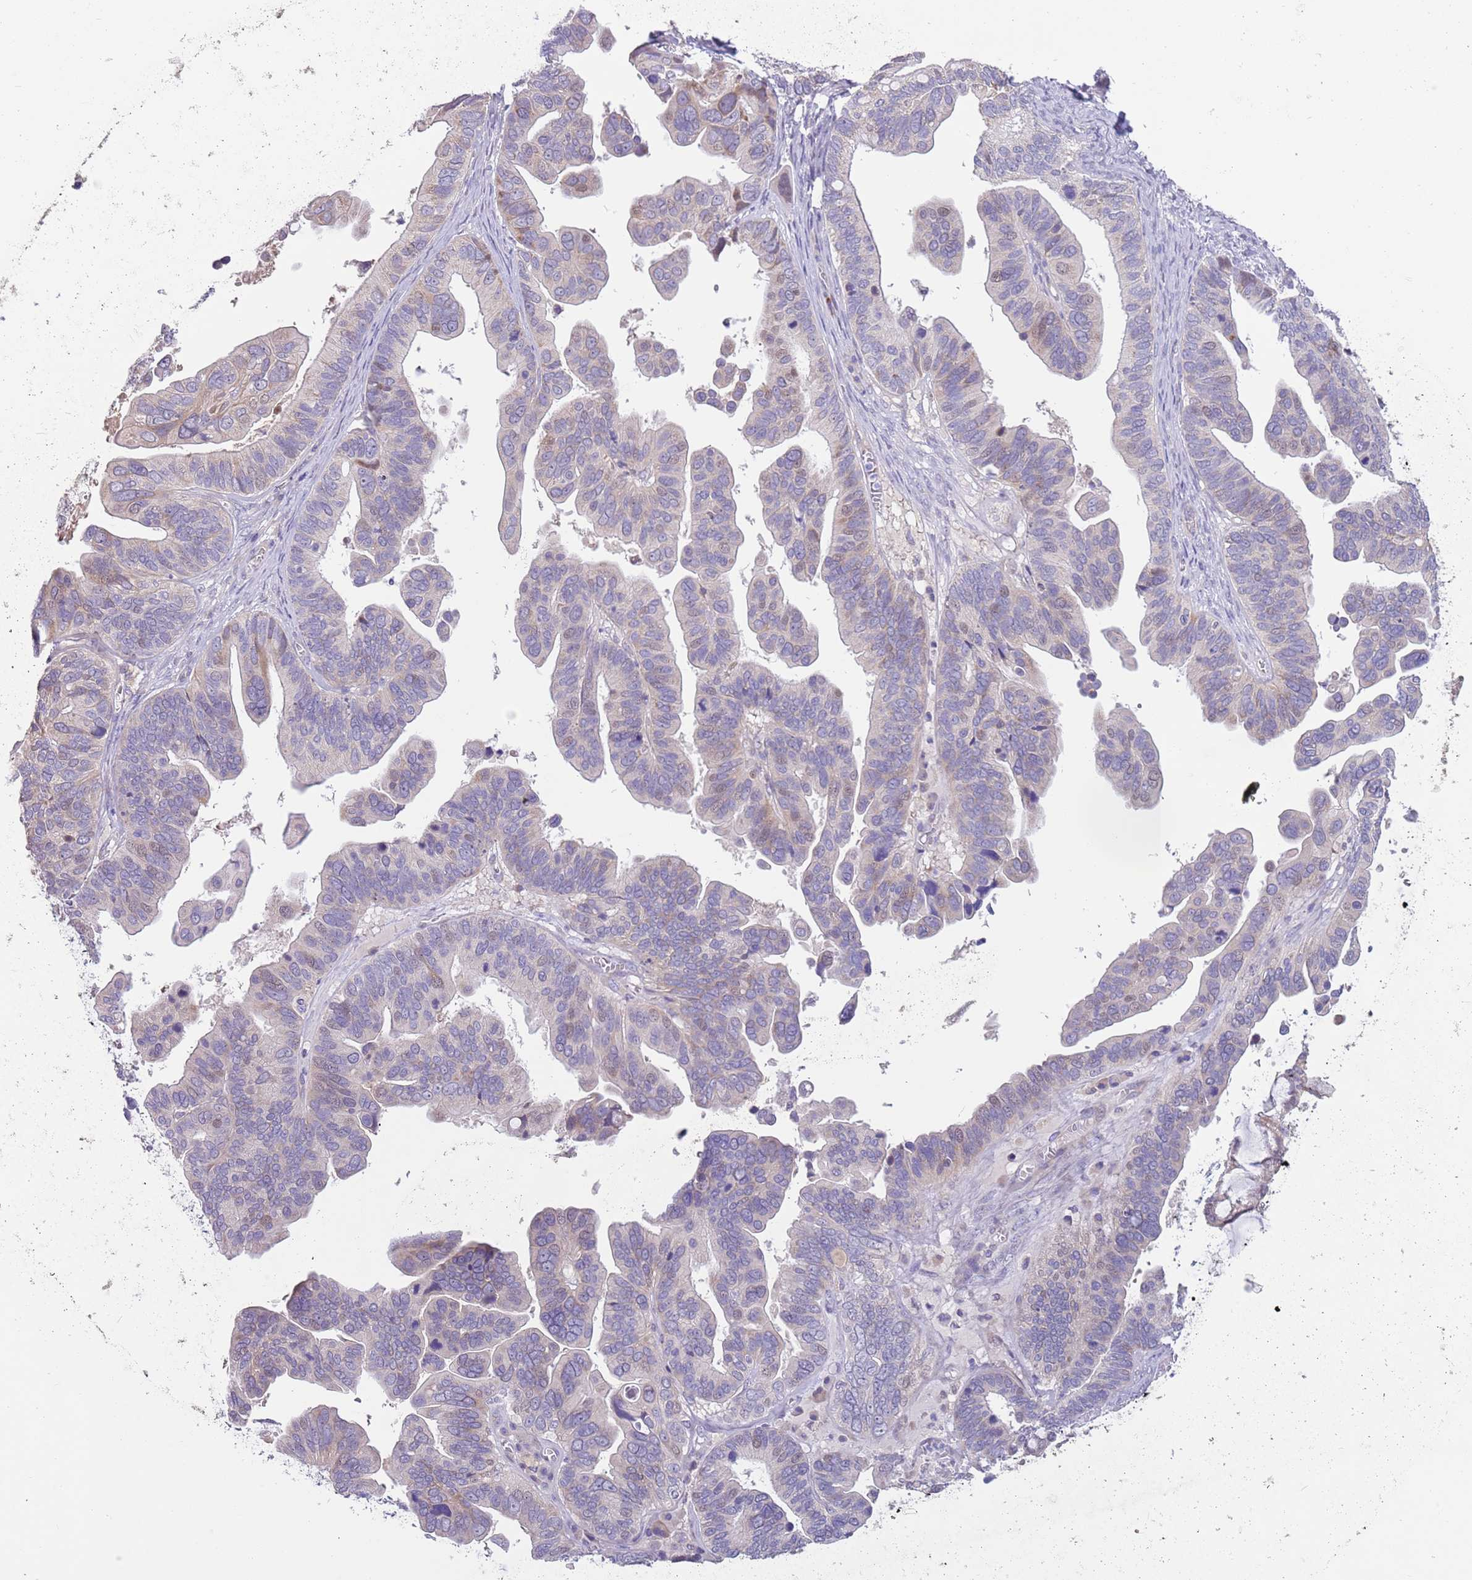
{"staining": {"intensity": "weak", "quantity": "<25%", "location": "cytoplasmic/membranous"}, "tissue": "ovarian cancer", "cell_type": "Tumor cells", "image_type": "cancer", "snomed": [{"axis": "morphology", "description": "Cystadenocarcinoma, serous, NOS"}, {"axis": "topography", "description": "Ovary"}], "caption": "Ovarian cancer (serous cystadenocarcinoma) stained for a protein using immunohistochemistry demonstrates no staining tumor cells.", "gene": "CABYR", "patient": {"sex": "female", "age": 56}}